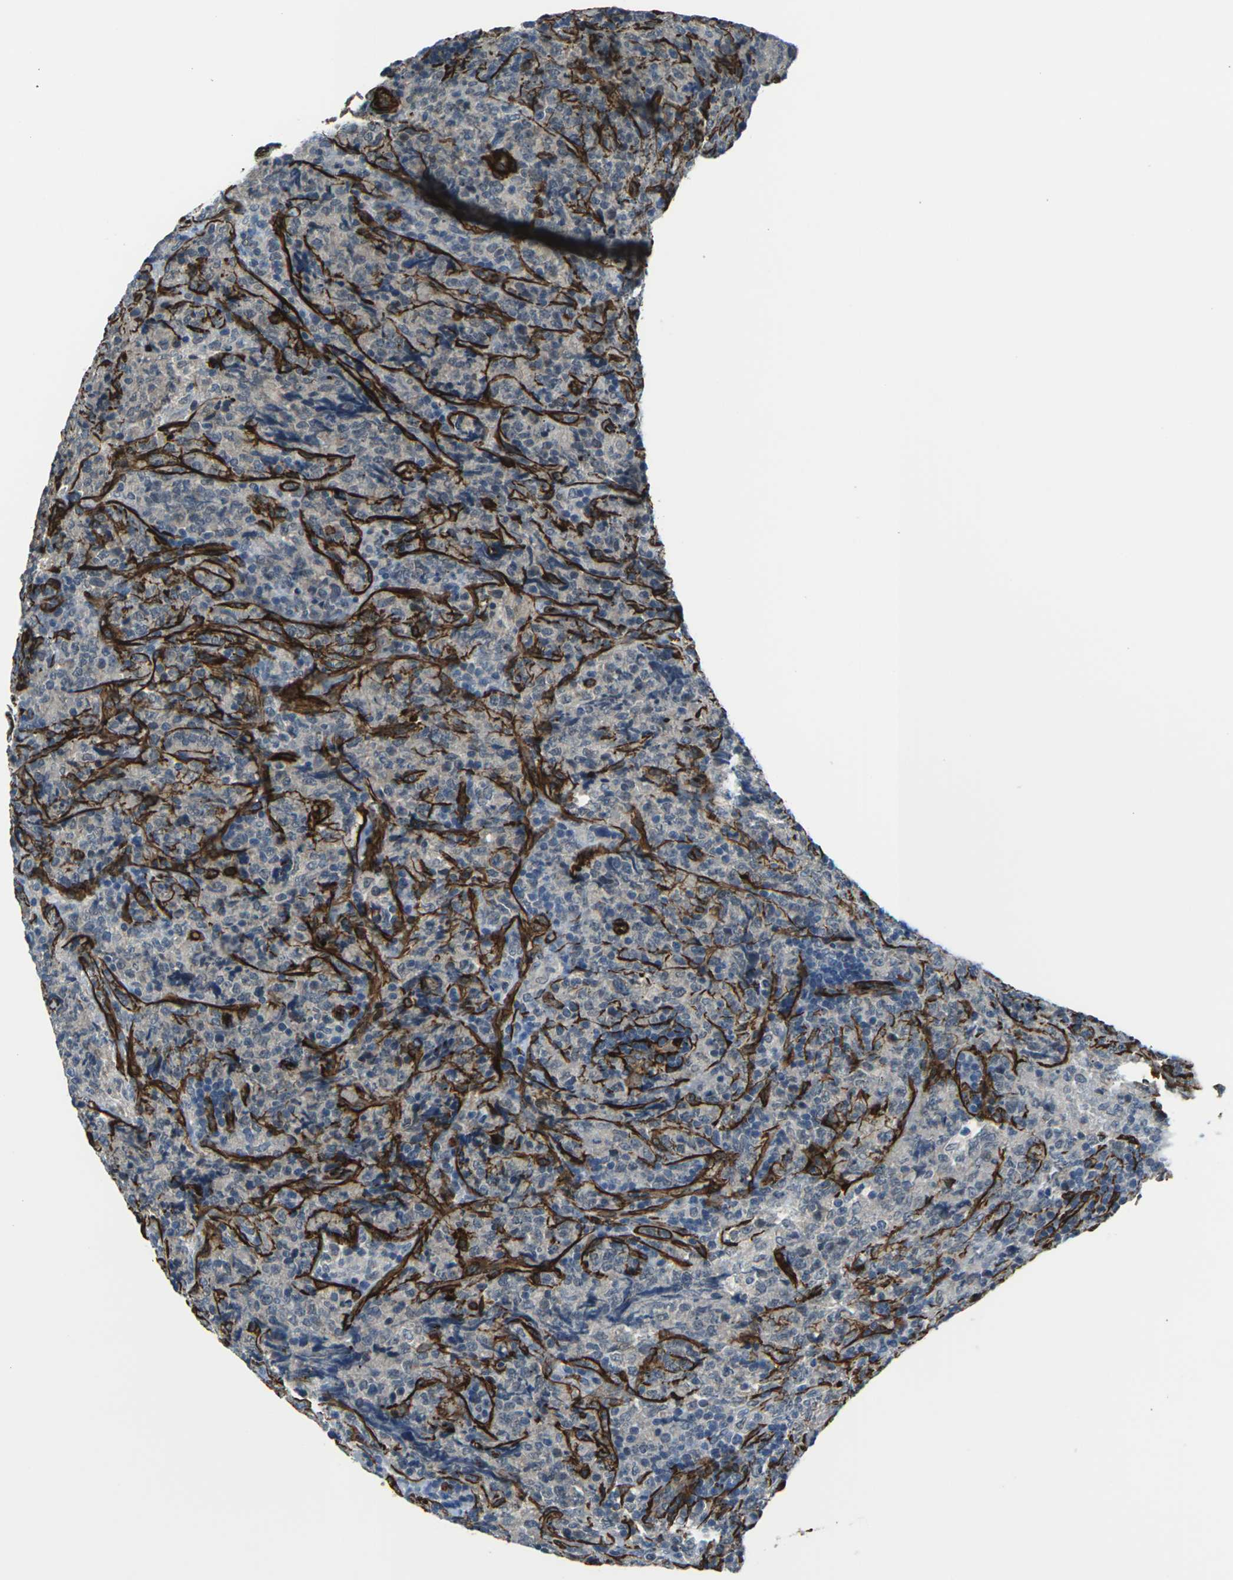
{"staining": {"intensity": "negative", "quantity": "none", "location": "none"}, "tissue": "lymphoma", "cell_type": "Tumor cells", "image_type": "cancer", "snomed": [{"axis": "morphology", "description": "Malignant lymphoma, non-Hodgkin's type, High grade"}, {"axis": "topography", "description": "Tonsil"}], "caption": "Tumor cells are negative for brown protein staining in malignant lymphoma, non-Hodgkin's type (high-grade).", "gene": "GRAMD1C", "patient": {"sex": "female", "age": 36}}